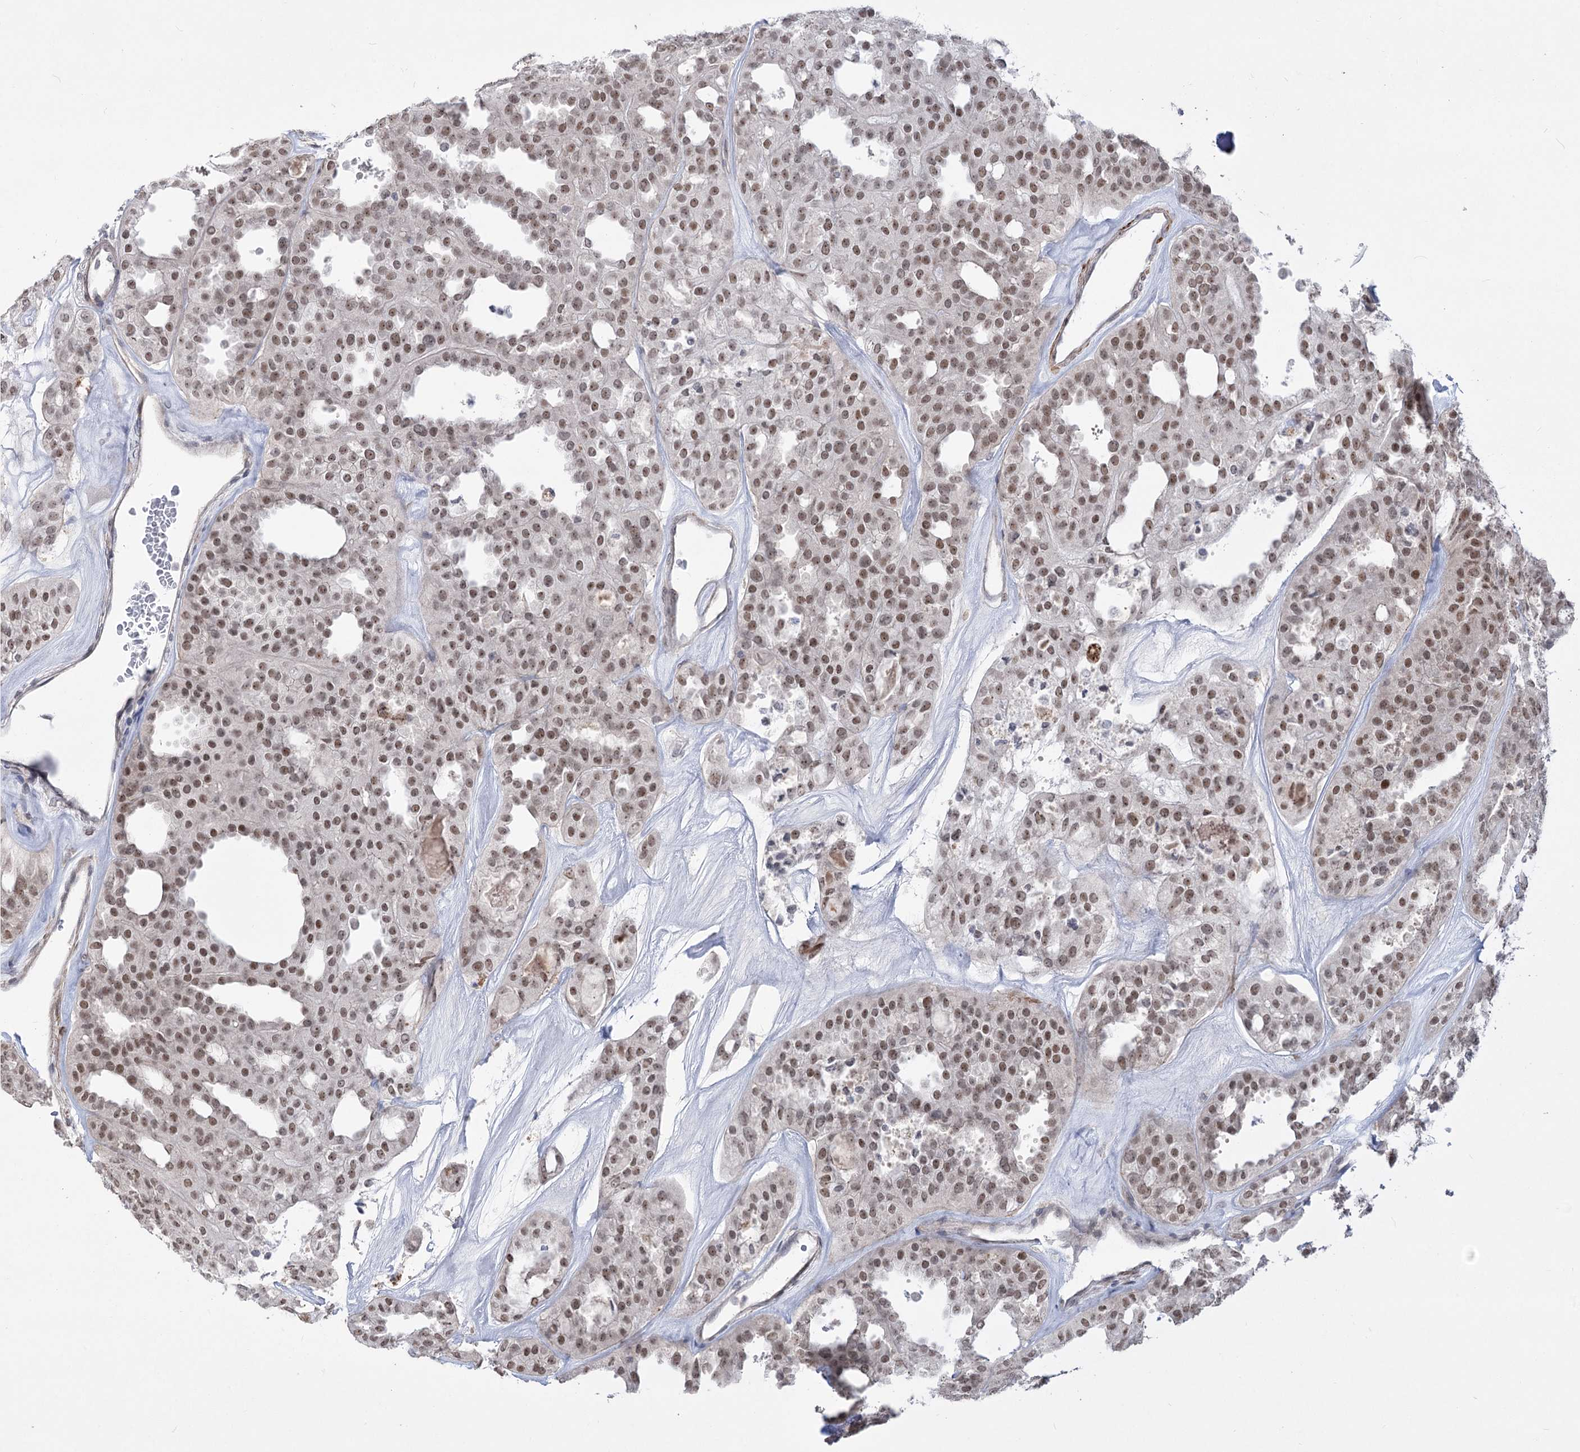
{"staining": {"intensity": "moderate", "quantity": ">75%", "location": "nuclear"}, "tissue": "thyroid cancer", "cell_type": "Tumor cells", "image_type": "cancer", "snomed": [{"axis": "morphology", "description": "Follicular adenoma carcinoma, NOS"}, {"axis": "topography", "description": "Thyroid gland"}], "caption": "An immunohistochemistry image of tumor tissue is shown. Protein staining in brown labels moderate nuclear positivity in follicular adenoma carcinoma (thyroid) within tumor cells.", "gene": "ZSCAN23", "patient": {"sex": "male", "age": 75}}